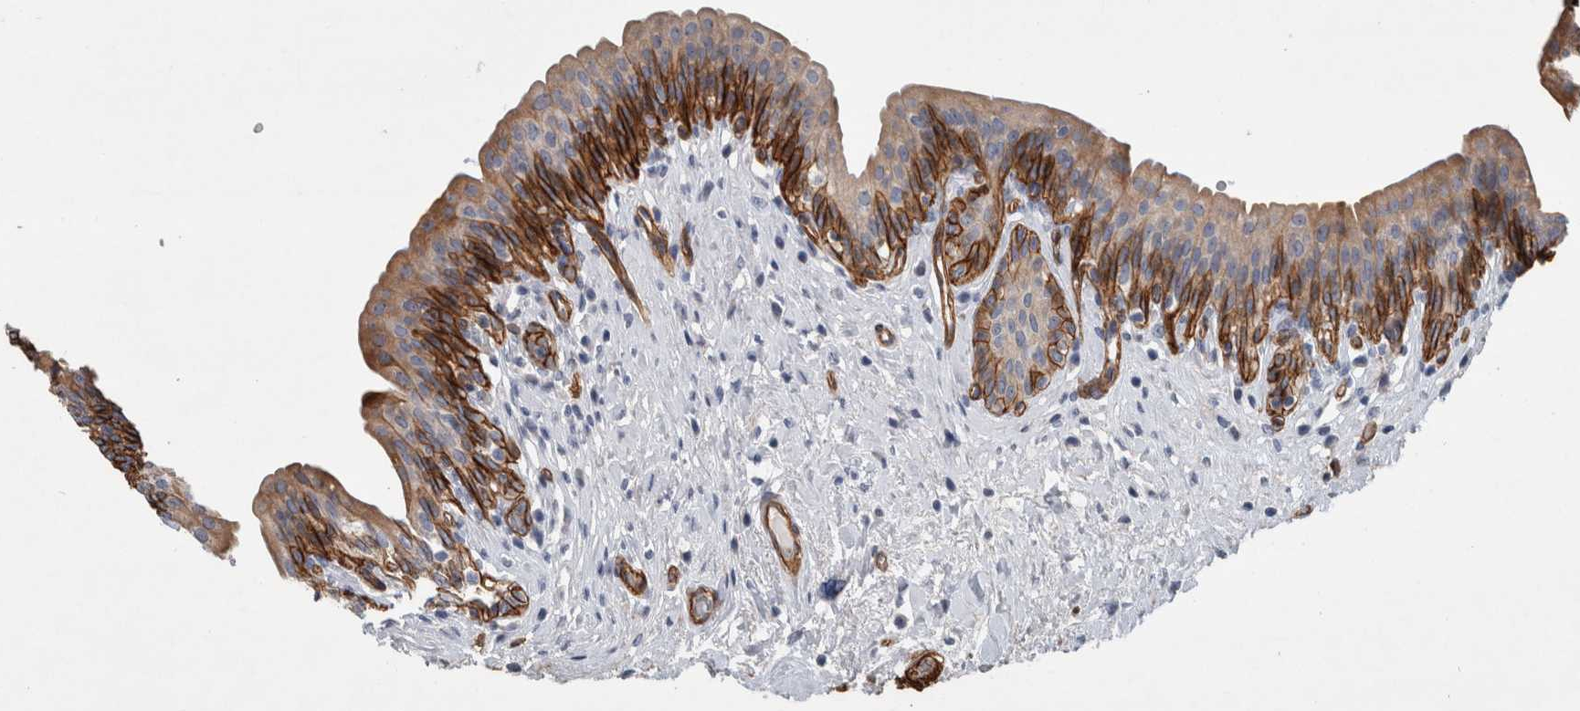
{"staining": {"intensity": "strong", "quantity": "25%-75%", "location": "cytoplasmic/membranous"}, "tissue": "urinary bladder", "cell_type": "Urothelial cells", "image_type": "normal", "snomed": [{"axis": "morphology", "description": "Normal tissue, NOS"}, {"axis": "topography", "description": "Urinary bladder"}], "caption": "A brown stain labels strong cytoplasmic/membranous expression of a protein in urothelial cells of unremarkable human urinary bladder.", "gene": "BCAM", "patient": {"sex": "male", "age": 83}}